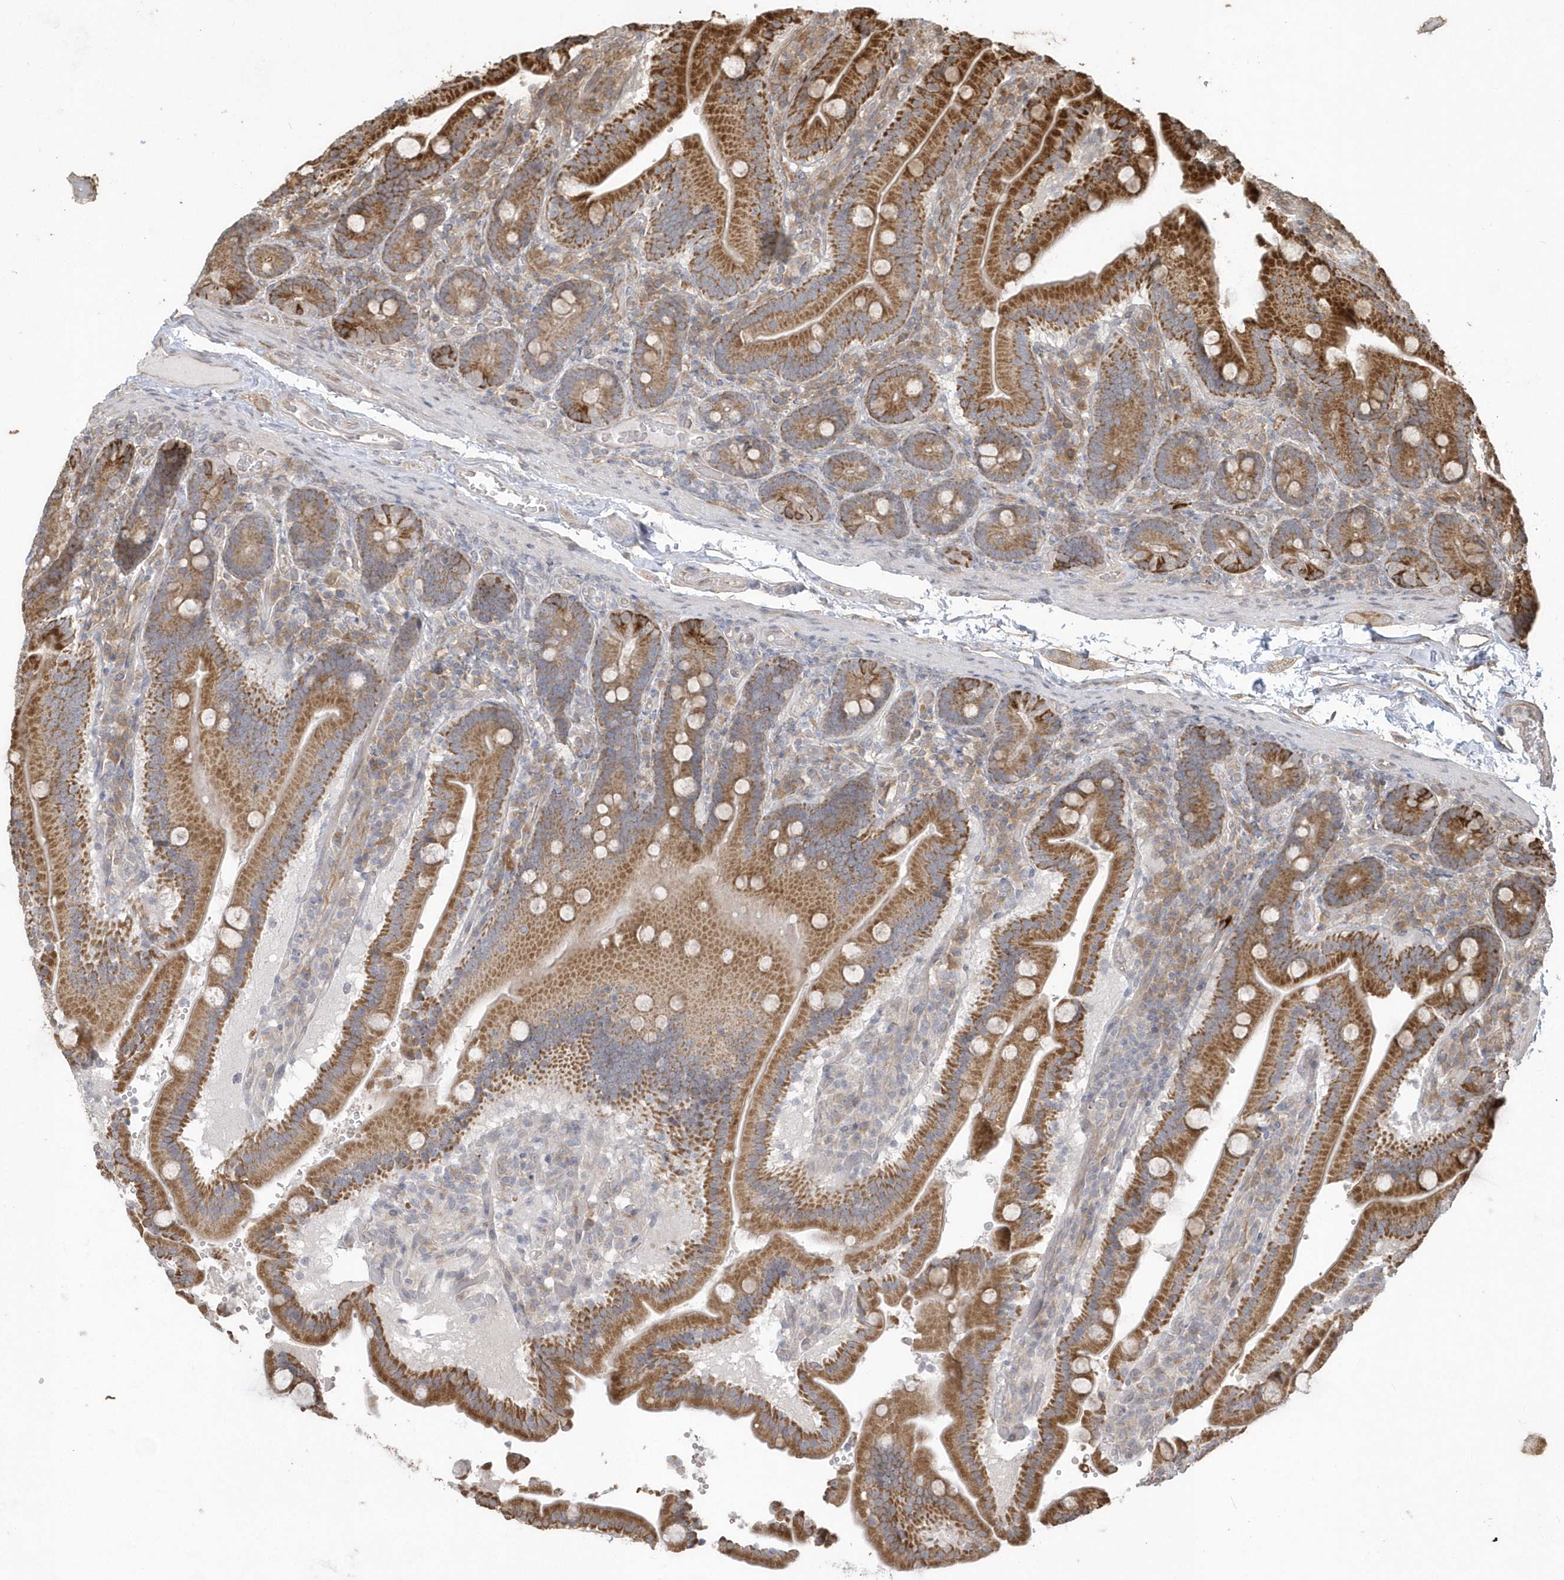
{"staining": {"intensity": "strong", "quantity": ">75%", "location": "cytoplasmic/membranous"}, "tissue": "duodenum", "cell_type": "Glandular cells", "image_type": "normal", "snomed": [{"axis": "morphology", "description": "Normal tissue, NOS"}, {"axis": "topography", "description": "Duodenum"}], "caption": "About >75% of glandular cells in normal duodenum reveal strong cytoplasmic/membranous protein positivity as visualized by brown immunohistochemical staining.", "gene": "HERPUD1", "patient": {"sex": "female", "age": 62}}